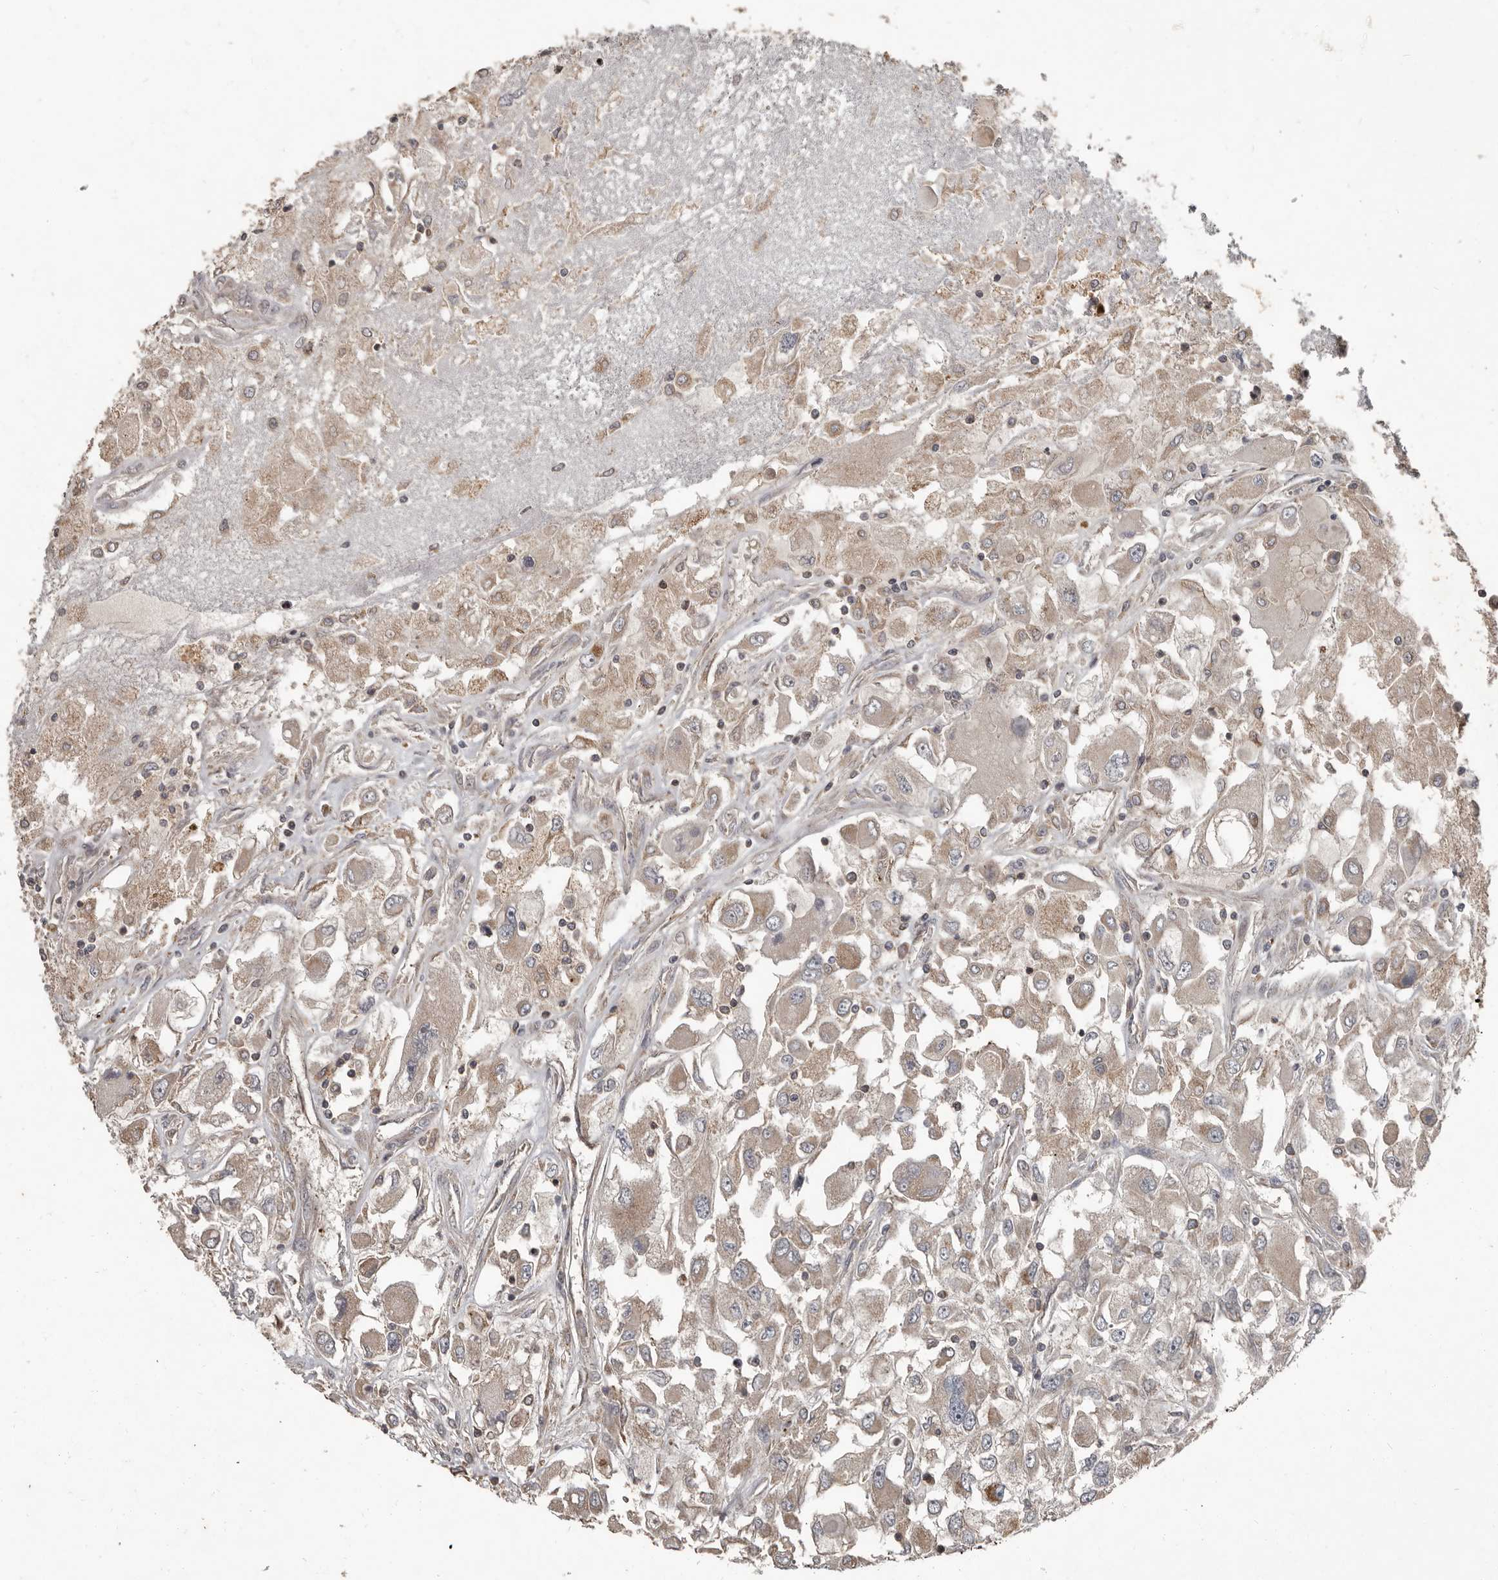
{"staining": {"intensity": "weak", "quantity": "25%-75%", "location": "cytoplasmic/membranous"}, "tissue": "renal cancer", "cell_type": "Tumor cells", "image_type": "cancer", "snomed": [{"axis": "morphology", "description": "Adenocarcinoma, NOS"}, {"axis": "topography", "description": "Kidney"}], "caption": "Renal adenocarcinoma was stained to show a protein in brown. There is low levels of weak cytoplasmic/membranous staining in approximately 25%-75% of tumor cells.", "gene": "FBXO31", "patient": {"sex": "female", "age": 52}}